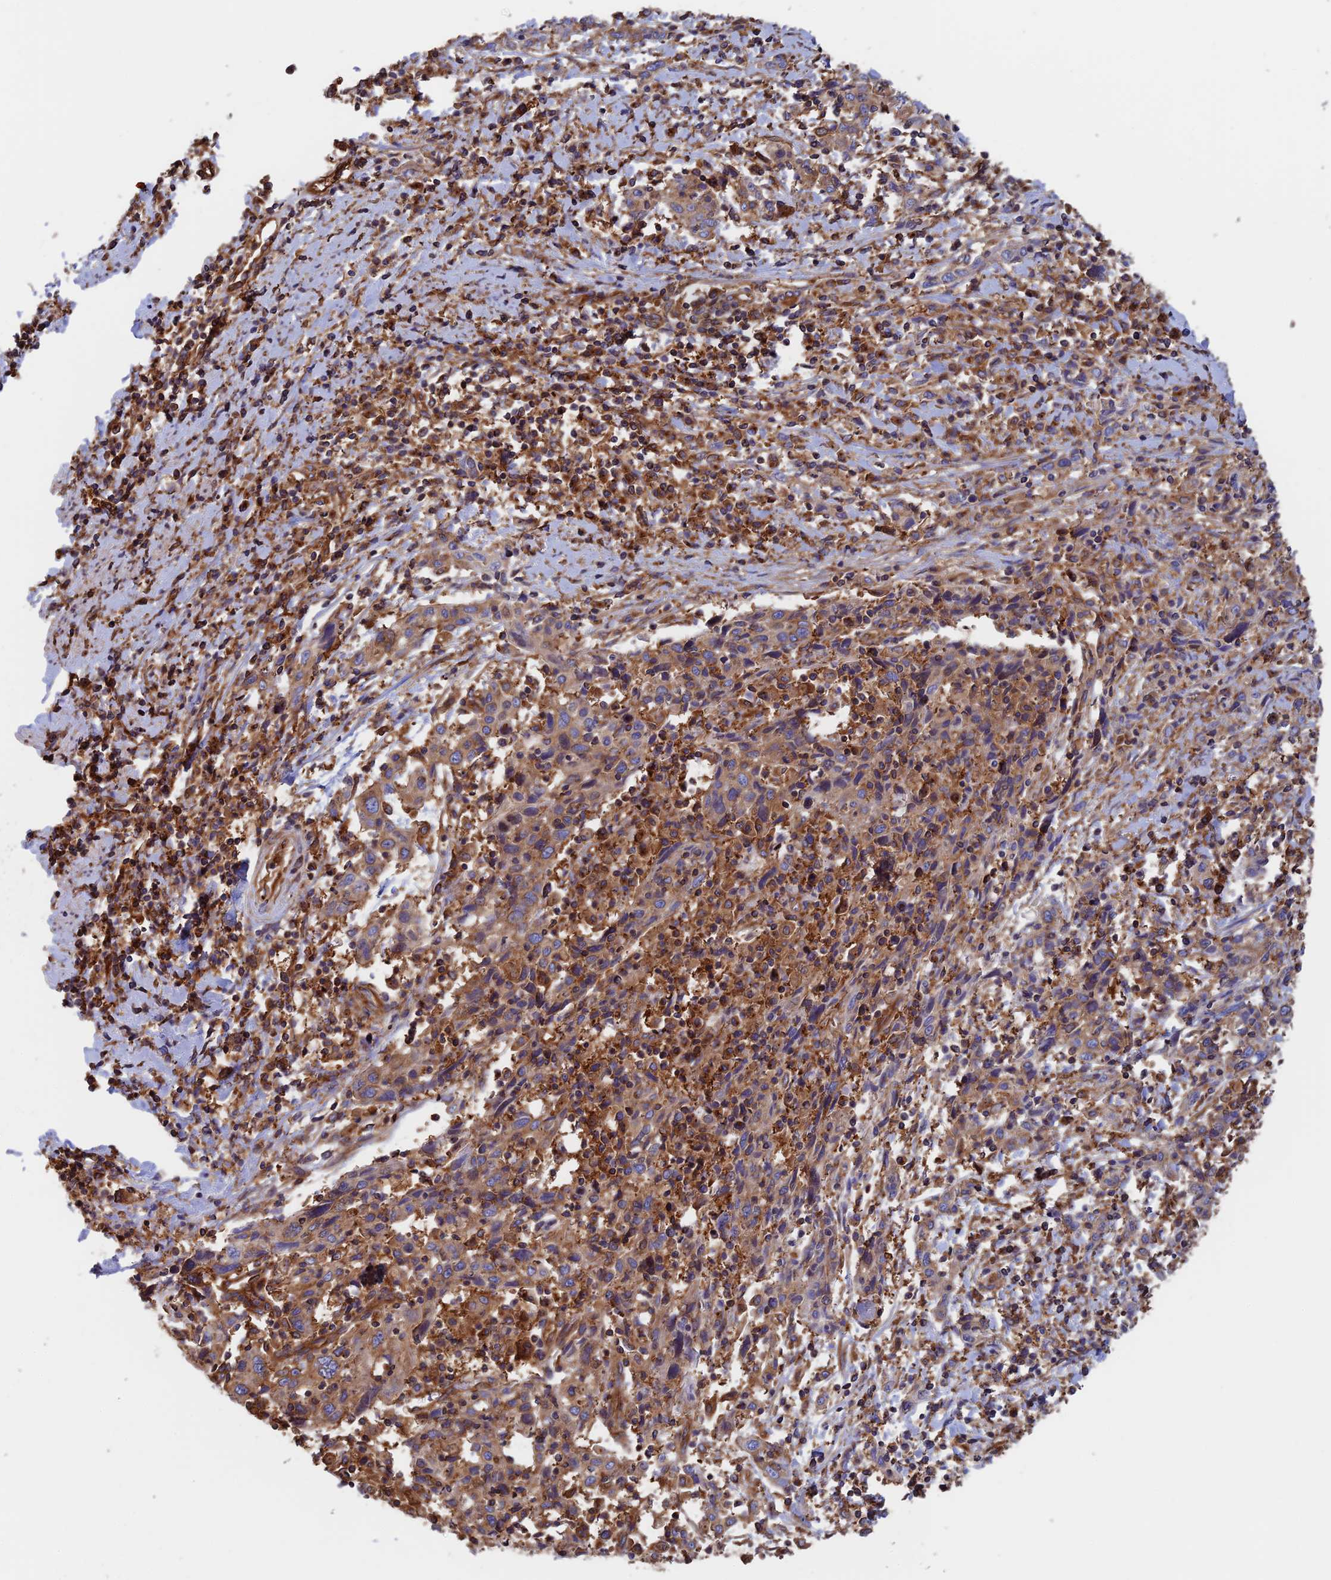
{"staining": {"intensity": "weak", "quantity": ">75%", "location": "cytoplasmic/membranous"}, "tissue": "cervical cancer", "cell_type": "Tumor cells", "image_type": "cancer", "snomed": [{"axis": "morphology", "description": "Squamous cell carcinoma, NOS"}, {"axis": "topography", "description": "Cervix"}], "caption": "Immunohistochemical staining of cervical cancer (squamous cell carcinoma) reveals low levels of weak cytoplasmic/membranous protein expression in approximately >75% of tumor cells. The staining was performed using DAB, with brown indicating positive protein expression. Nuclei are stained blue with hematoxylin.", "gene": "DCTN2", "patient": {"sex": "female", "age": 46}}